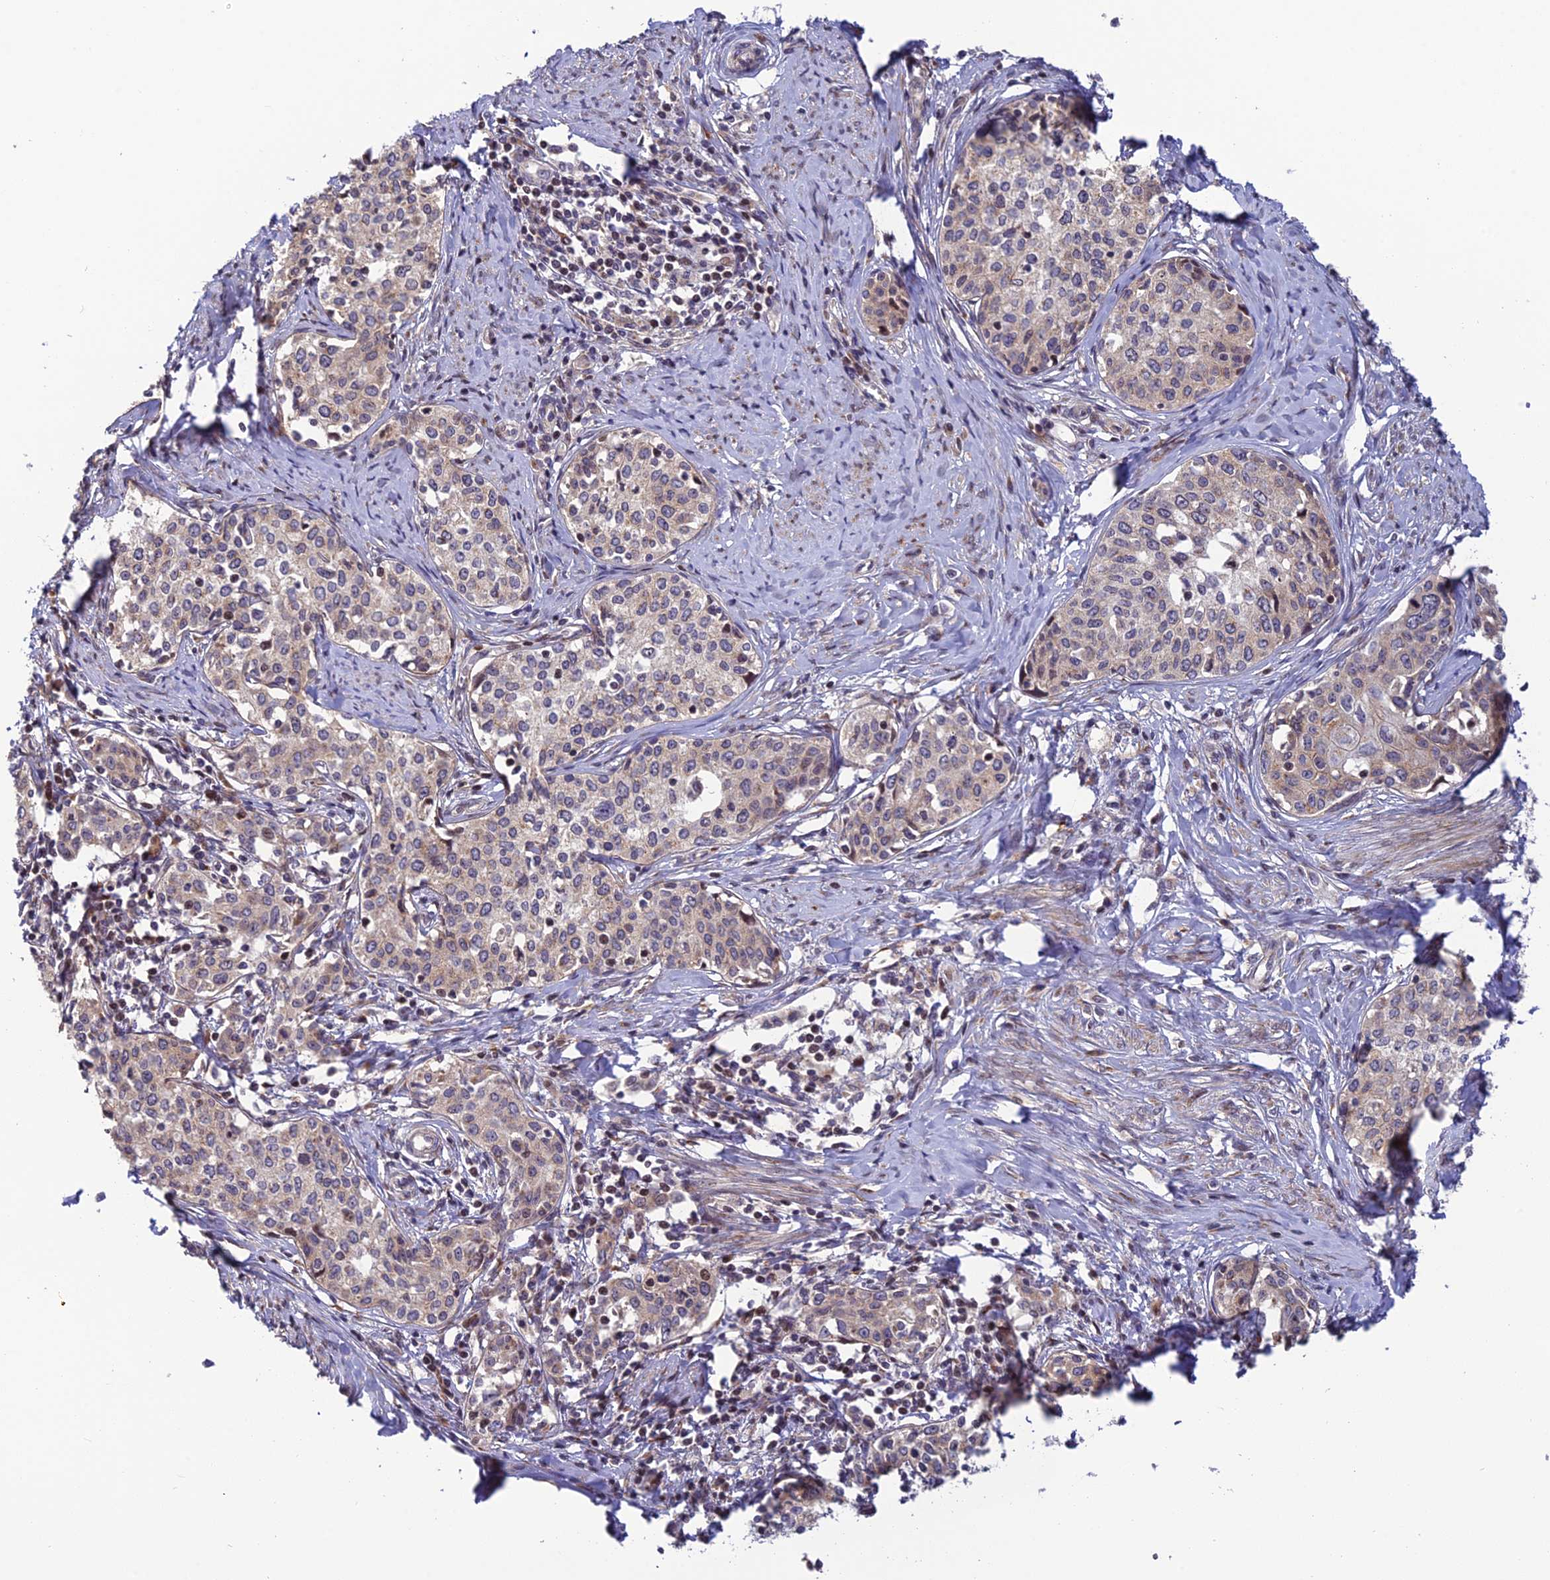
{"staining": {"intensity": "weak", "quantity": "25%-75%", "location": "cytoplasmic/membranous"}, "tissue": "cervical cancer", "cell_type": "Tumor cells", "image_type": "cancer", "snomed": [{"axis": "morphology", "description": "Squamous cell carcinoma, NOS"}, {"axis": "morphology", "description": "Adenocarcinoma, NOS"}, {"axis": "topography", "description": "Cervix"}], "caption": "Approximately 25%-75% of tumor cells in human cervical adenocarcinoma display weak cytoplasmic/membranous protein staining as visualized by brown immunohistochemical staining.", "gene": "SMIM7", "patient": {"sex": "female", "age": 52}}